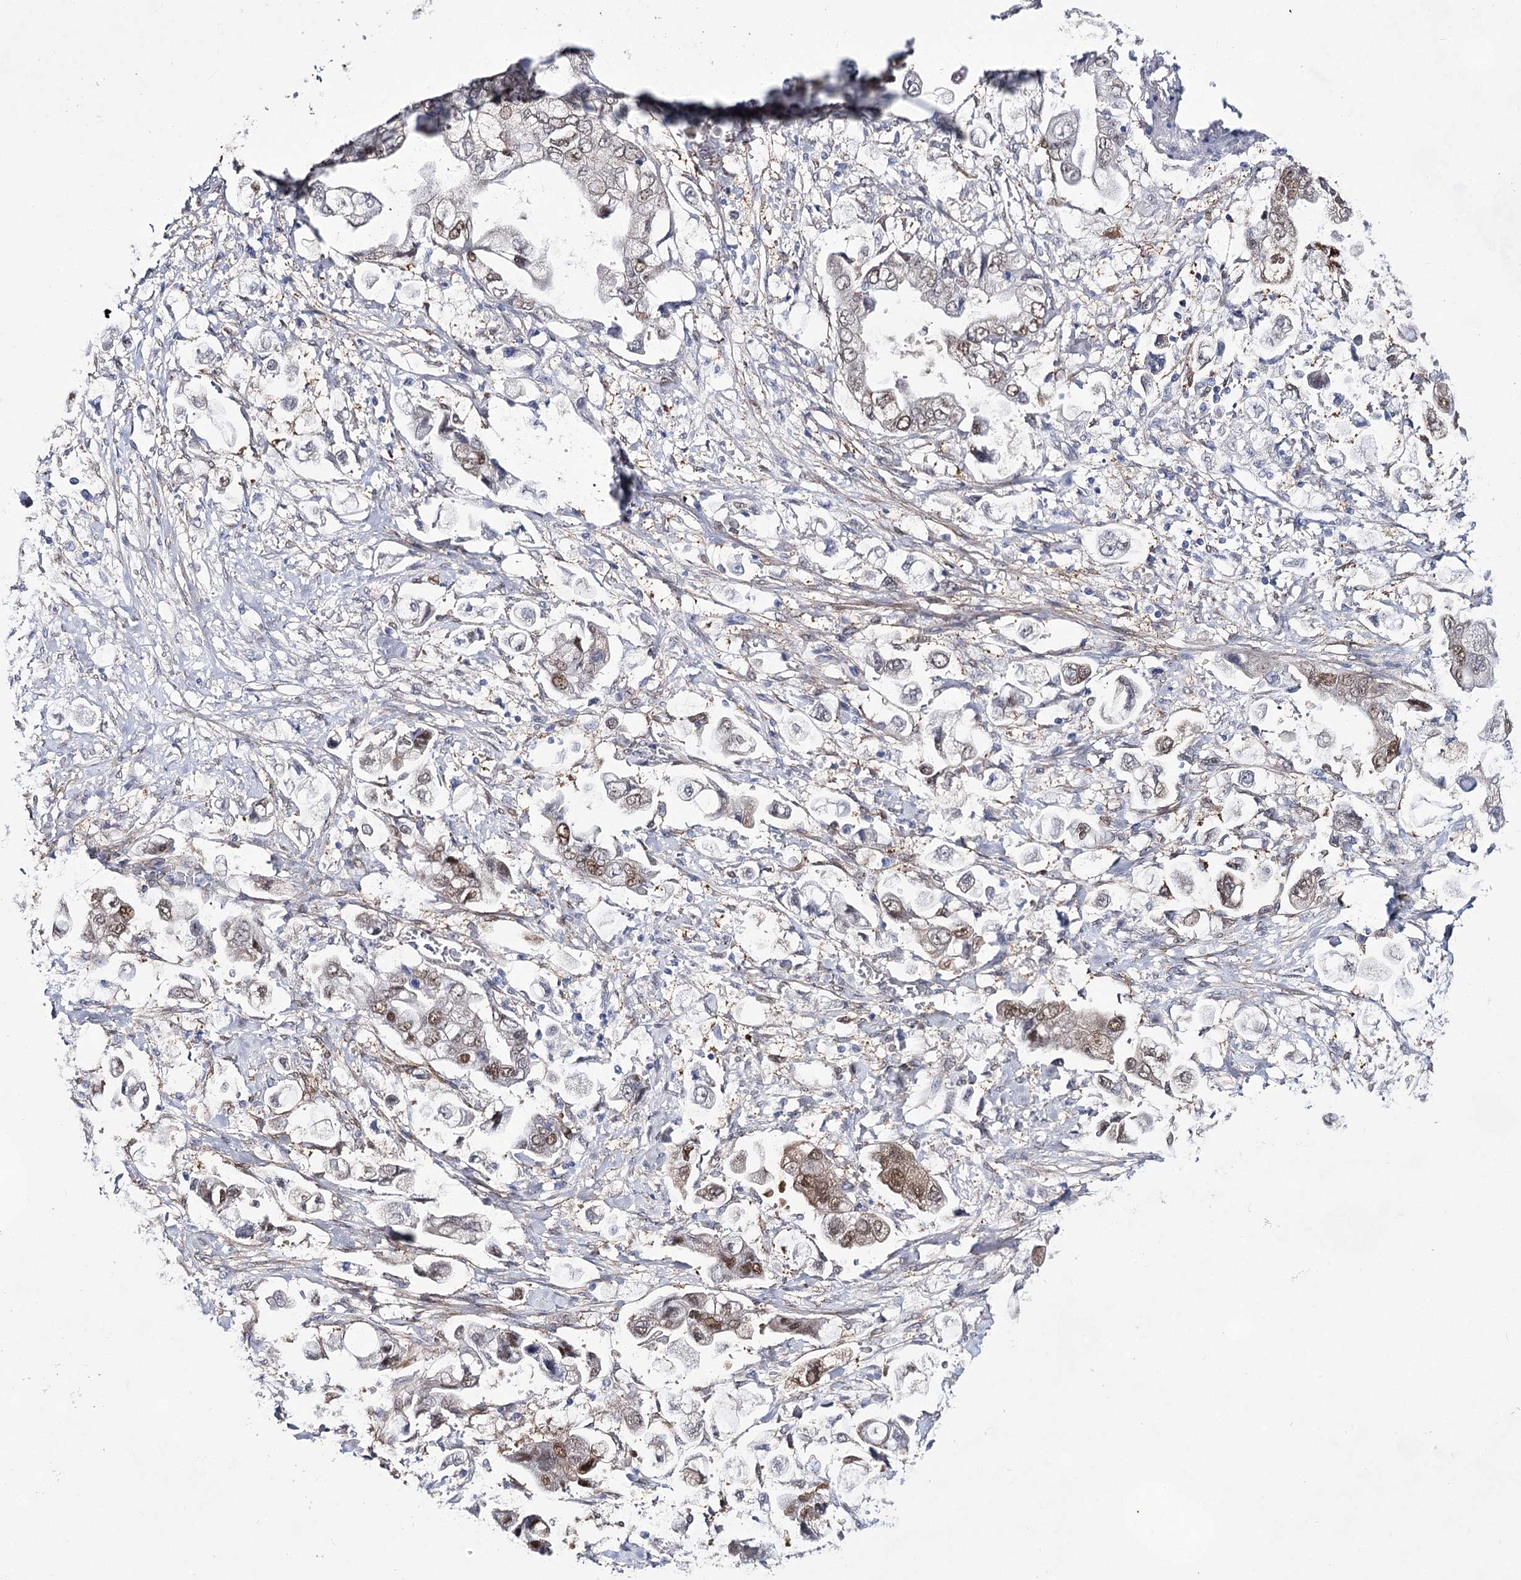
{"staining": {"intensity": "moderate", "quantity": "25%-75%", "location": "cytoplasmic/membranous,nuclear"}, "tissue": "stomach cancer", "cell_type": "Tumor cells", "image_type": "cancer", "snomed": [{"axis": "morphology", "description": "Adenocarcinoma, NOS"}, {"axis": "topography", "description": "Stomach"}], "caption": "A micrograph showing moderate cytoplasmic/membranous and nuclear staining in about 25%-75% of tumor cells in stomach cancer, as visualized by brown immunohistochemical staining.", "gene": "UGDH", "patient": {"sex": "male", "age": 62}}